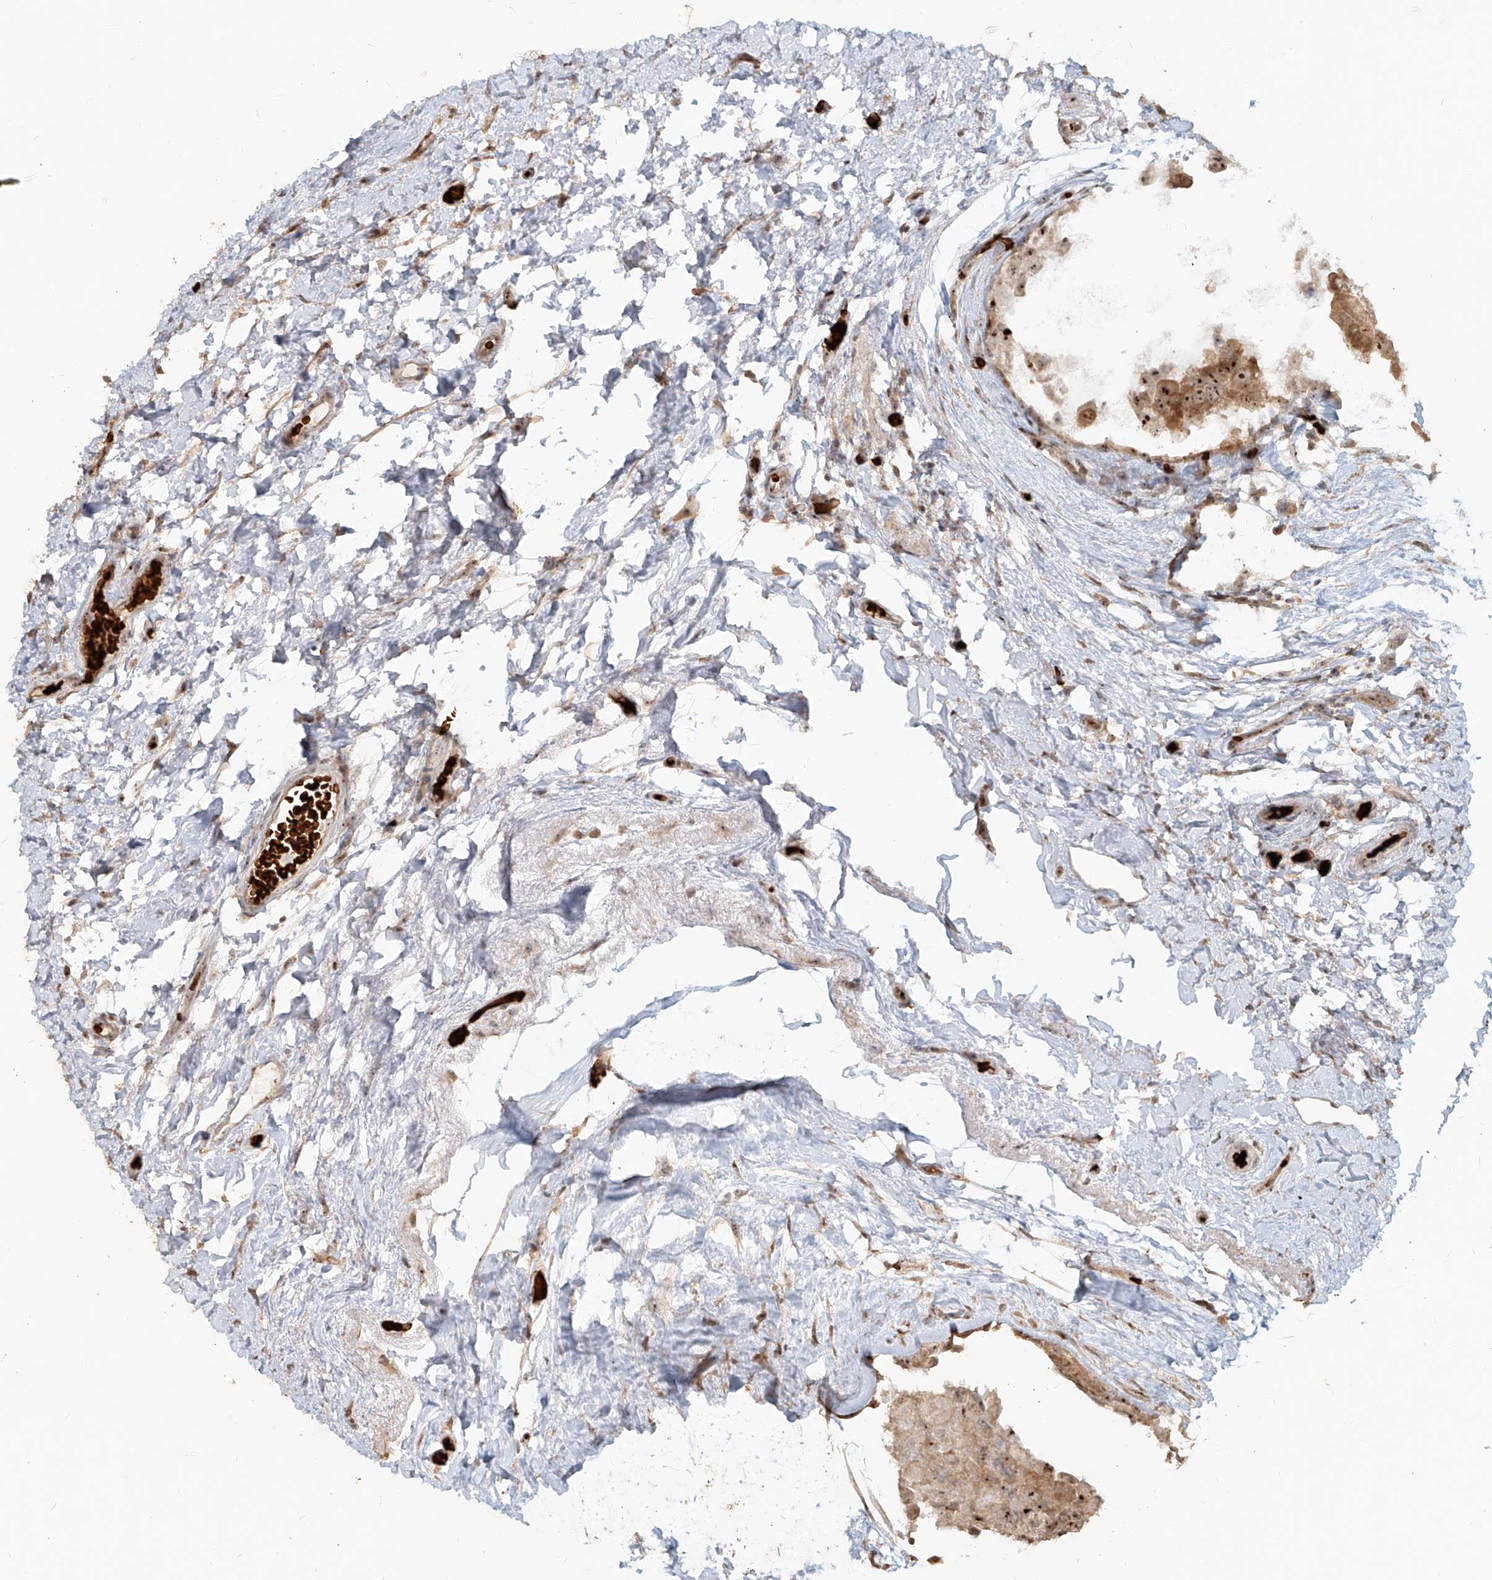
{"staining": {"intensity": "moderate", "quantity": ">75%", "location": "cytoplasmic/membranous,nuclear"}, "tissue": "breast cancer", "cell_type": "Tumor cells", "image_type": "cancer", "snomed": [{"axis": "morphology", "description": "Duct carcinoma"}, {"axis": "topography", "description": "Breast"}], "caption": "Immunohistochemical staining of human breast cancer (intraductal carcinoma) shows medium levels of moderate cytoplasmic/membranous and nuclear expression in about >75% of tumor cells.", "gene": "BYSL", "patient": {"sex": "female", "age": 62}}